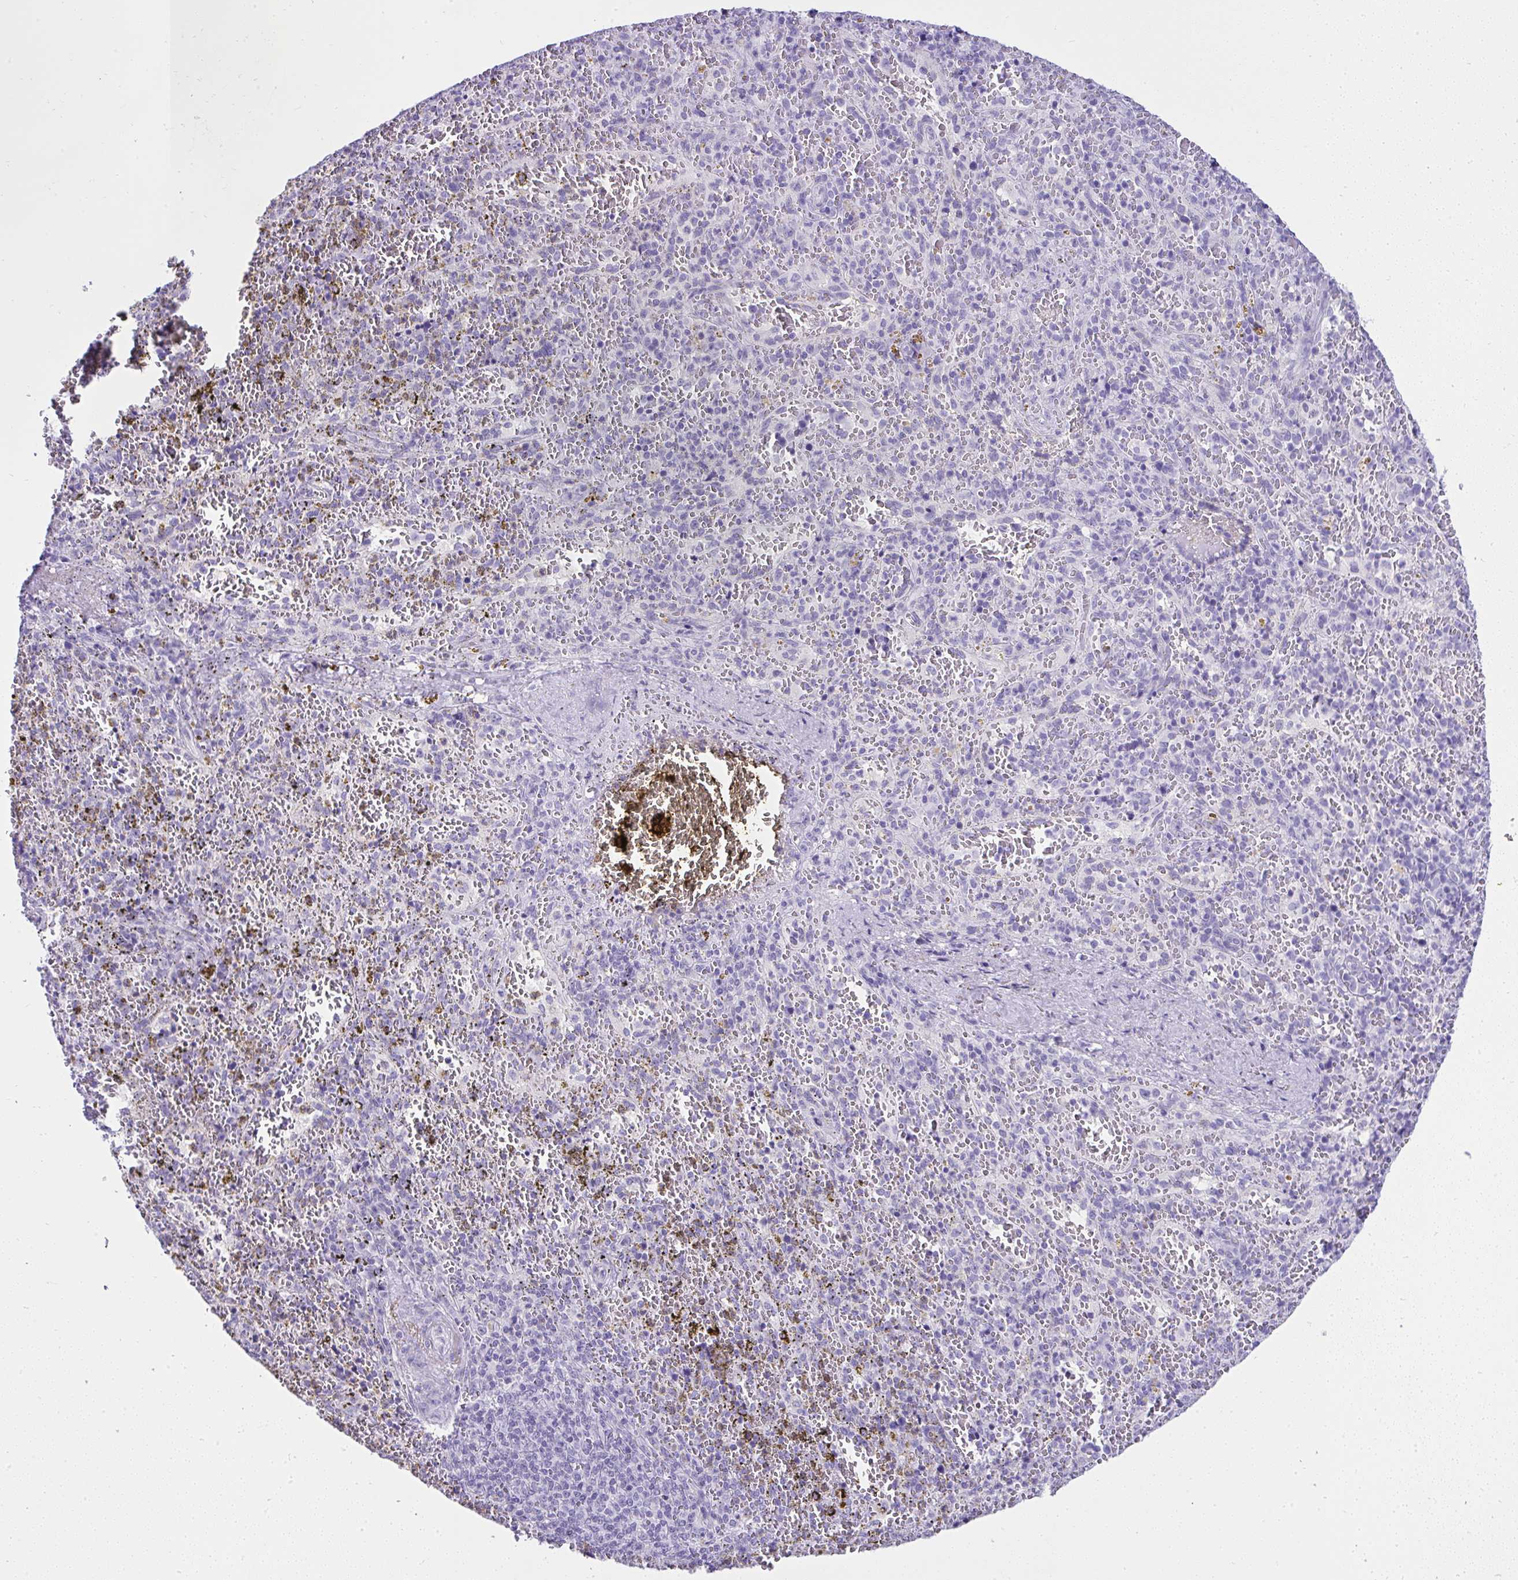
{"staining": {"intensity": "negative", "quantity": "none", "location": "none"}, "tissue": "spleen", "cell_type": "Cells in red pulp", "image_type": "normal", "snomed": [{"axis": "morphology", "description": "Normal tissue, NOS"}, {"axis": "topography", "description": "Spleen"}], "caption": "This is an immunohistochemistry (IHC) photomicrograph of benign human spleen. There is no staining in cells in red pulp.", "gene": "RNF183", "patient": {"sex": "female", "age": 50}}